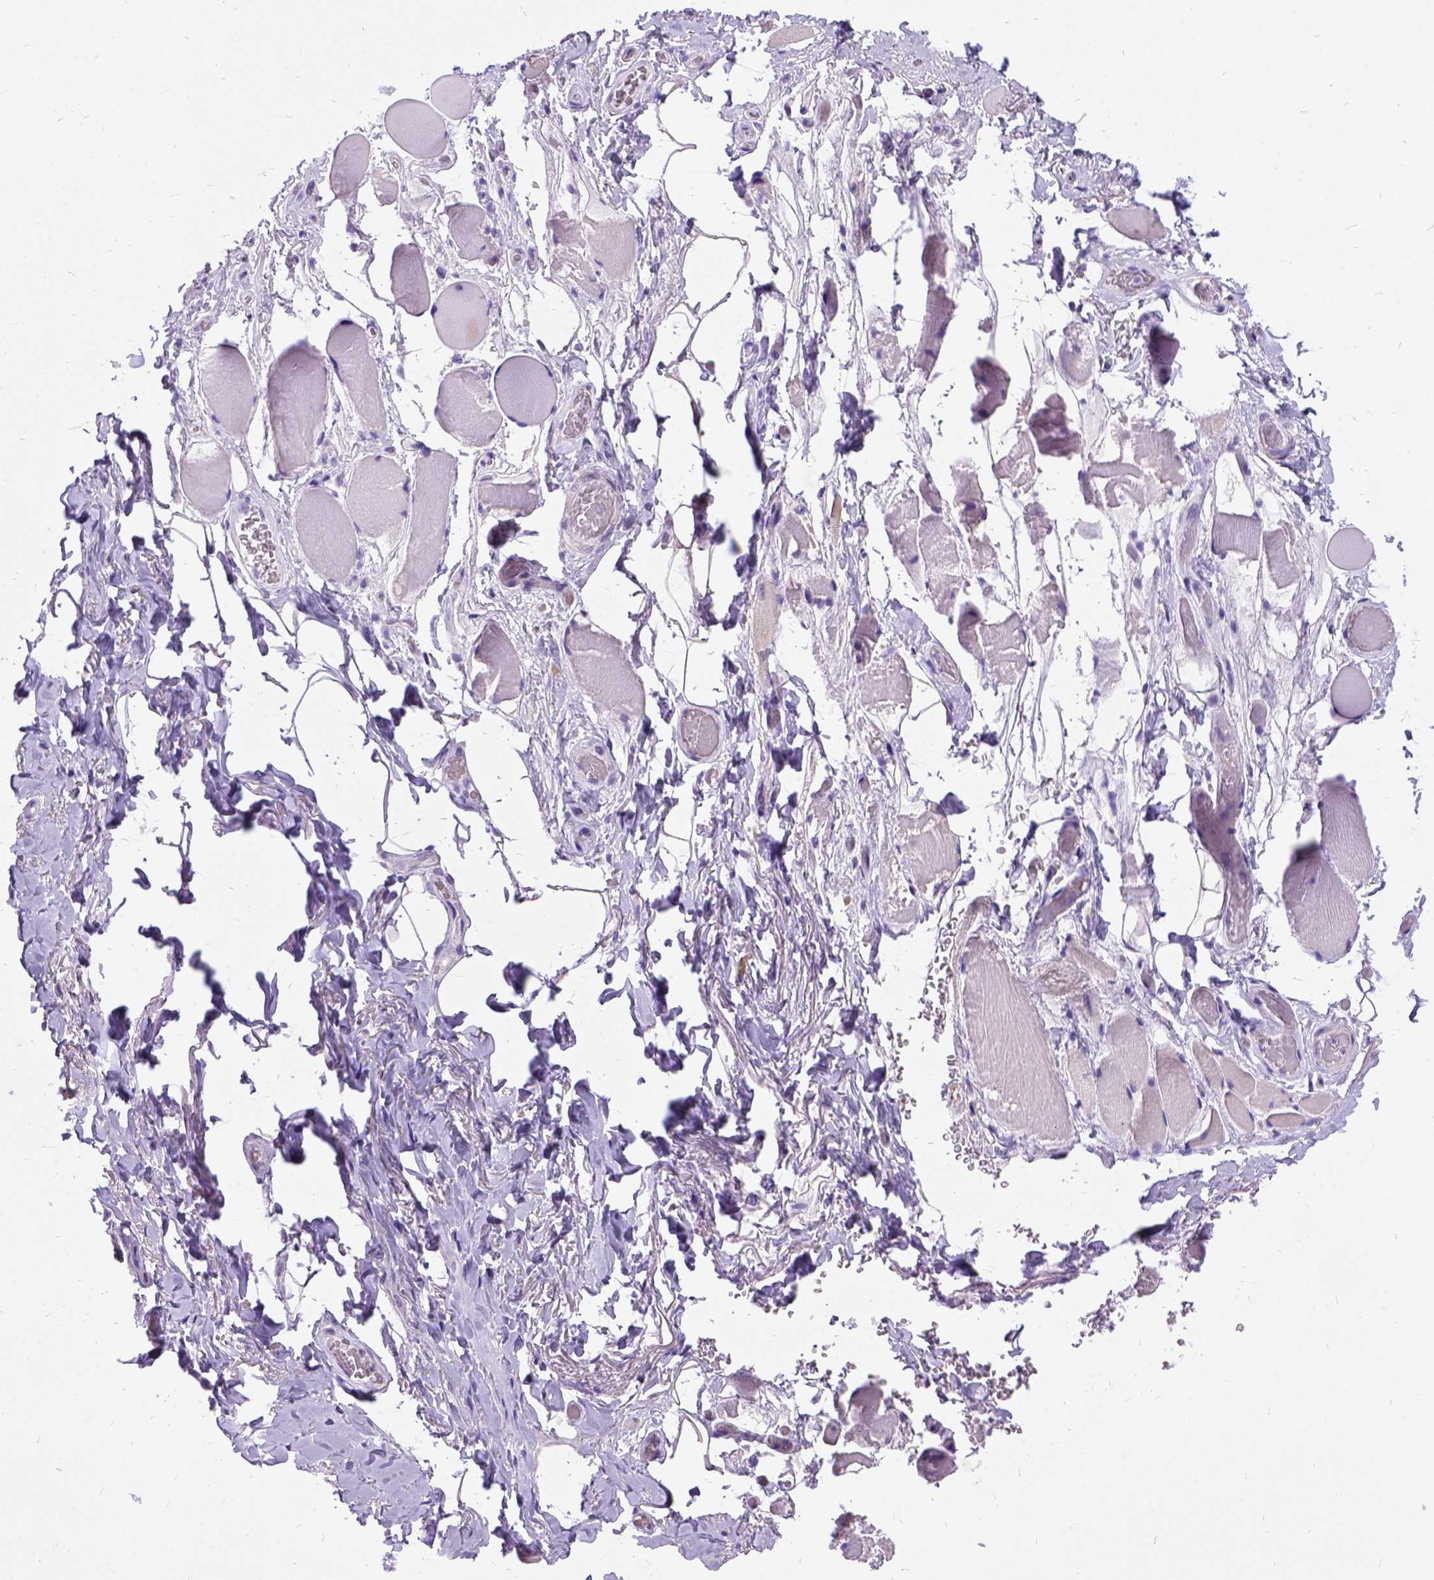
{"staining": {"intensity": "negative", "quantity": "none", "location": "none"}, "tissue": "skeletal muscle", "cell_type": "Myocytes", "image_type": "normal", "snomed": [{"axis": "morphology", "description": "Normal tissue, NOS"}, {"axis": "topography", "description": "Skeletal muscle"}, {"axis": "topography", "description": "Anal"}, {"axis": "topography", "description": "Peripheral nerve tissue"}], "caption": "This image is of normal skeletal muscle stained with immunohistochemistry to label a protein in brown with the nuclei are counter-stained blue. There is no expression in myocytes. (Brightfield microscopy of DAB IHC at high magnification).", "gene": "ENSG00000254979", "patient": {"sex": "male", "age": 53}}